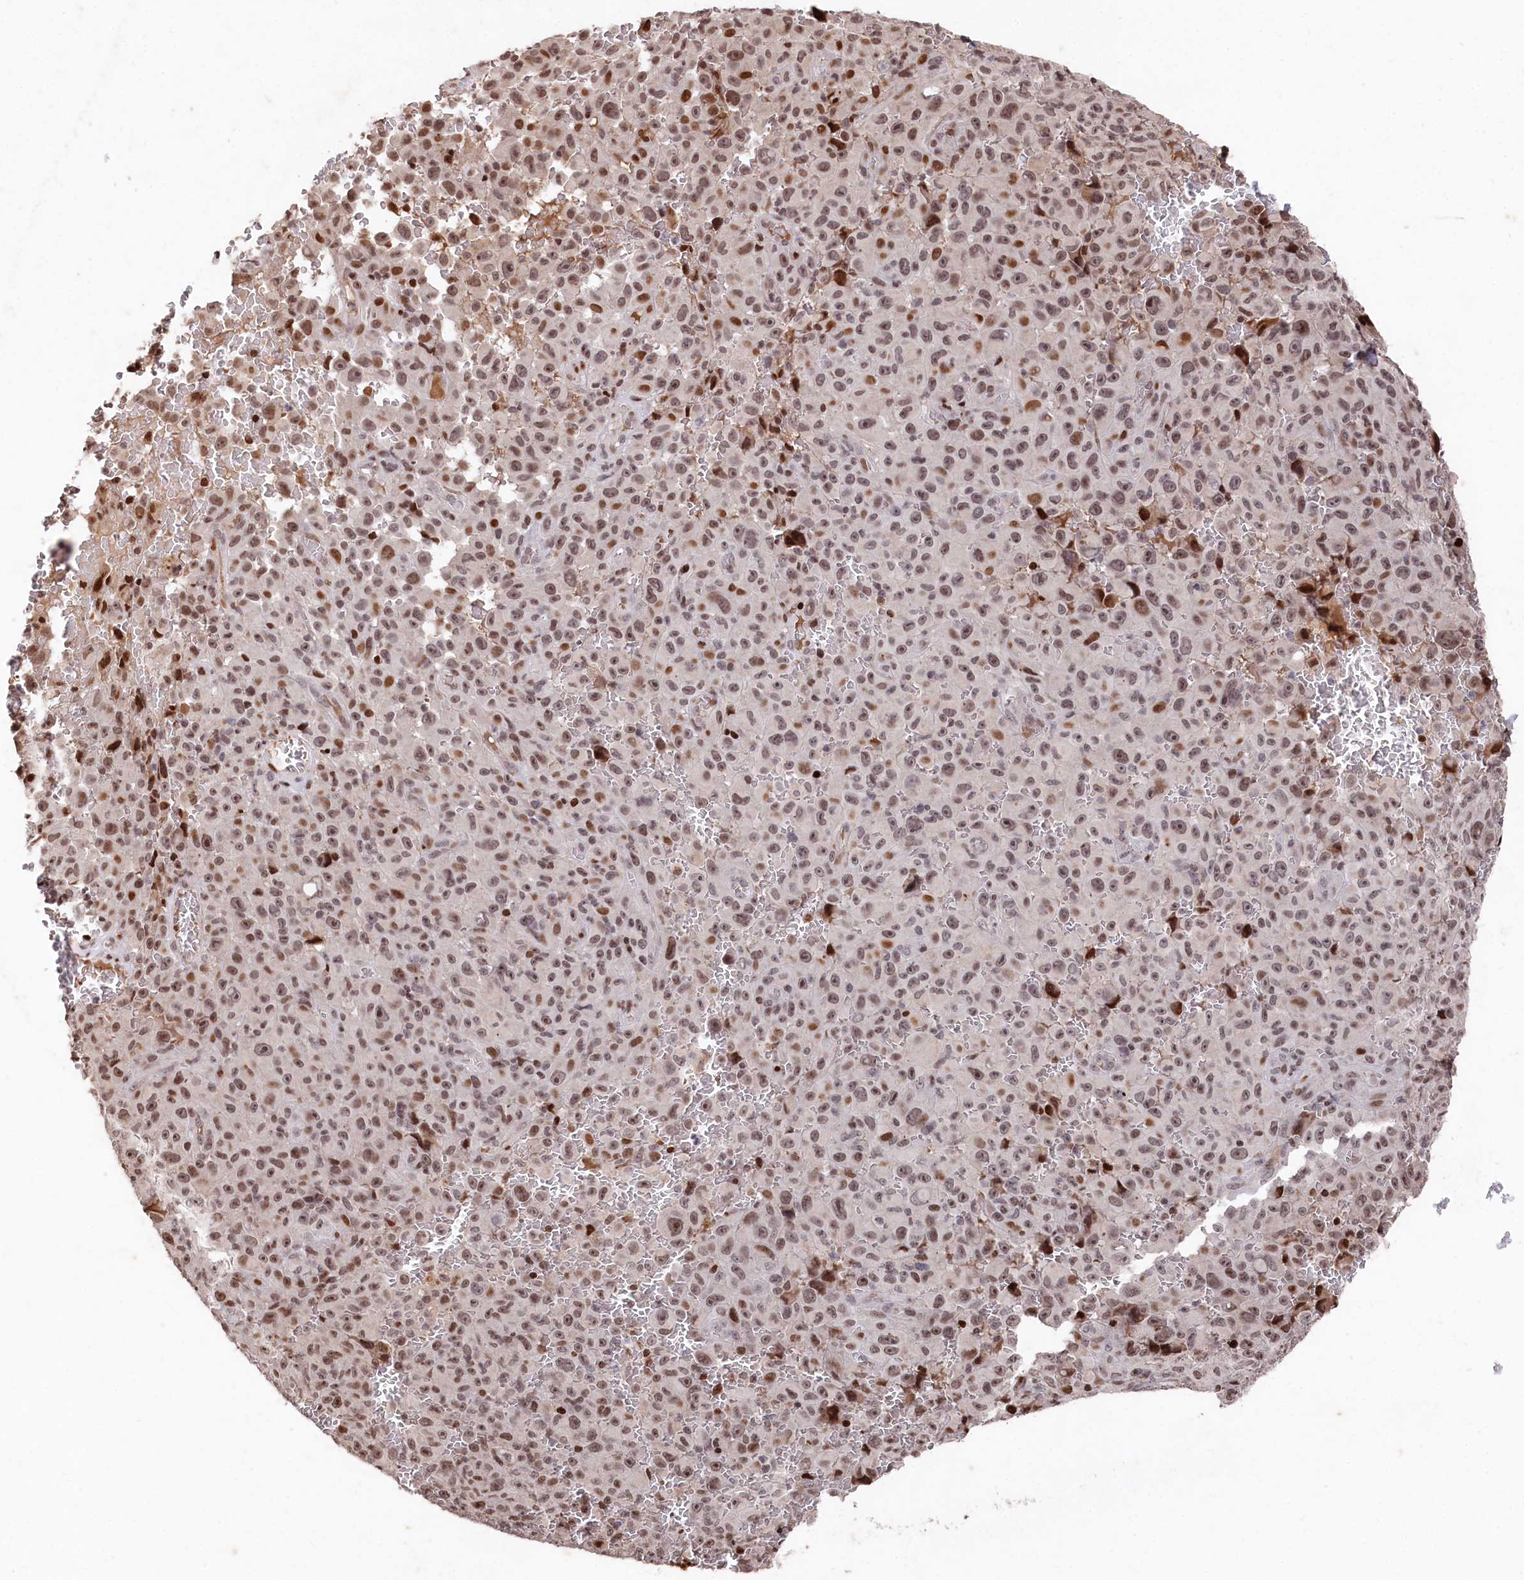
{"staining": {"intensity": "moderate", "quantity": "<25%", "location": "nuclear"}, "tissue": "melanoma", "cell_type": "Tumor cells", "image_type": "cancer", "snomed": [{"axis": "morphology", "description": "Malignant melanoma, NOS"}, {"axis": "topography", "description": "Skin"}], "caption": "A low amount of moderate nuclear expression is seen in about <25% of tumor cells in malignant melanoma tissue.", "gene": "MCF2L2", "patient": {"sex": "female", "age": 82}}